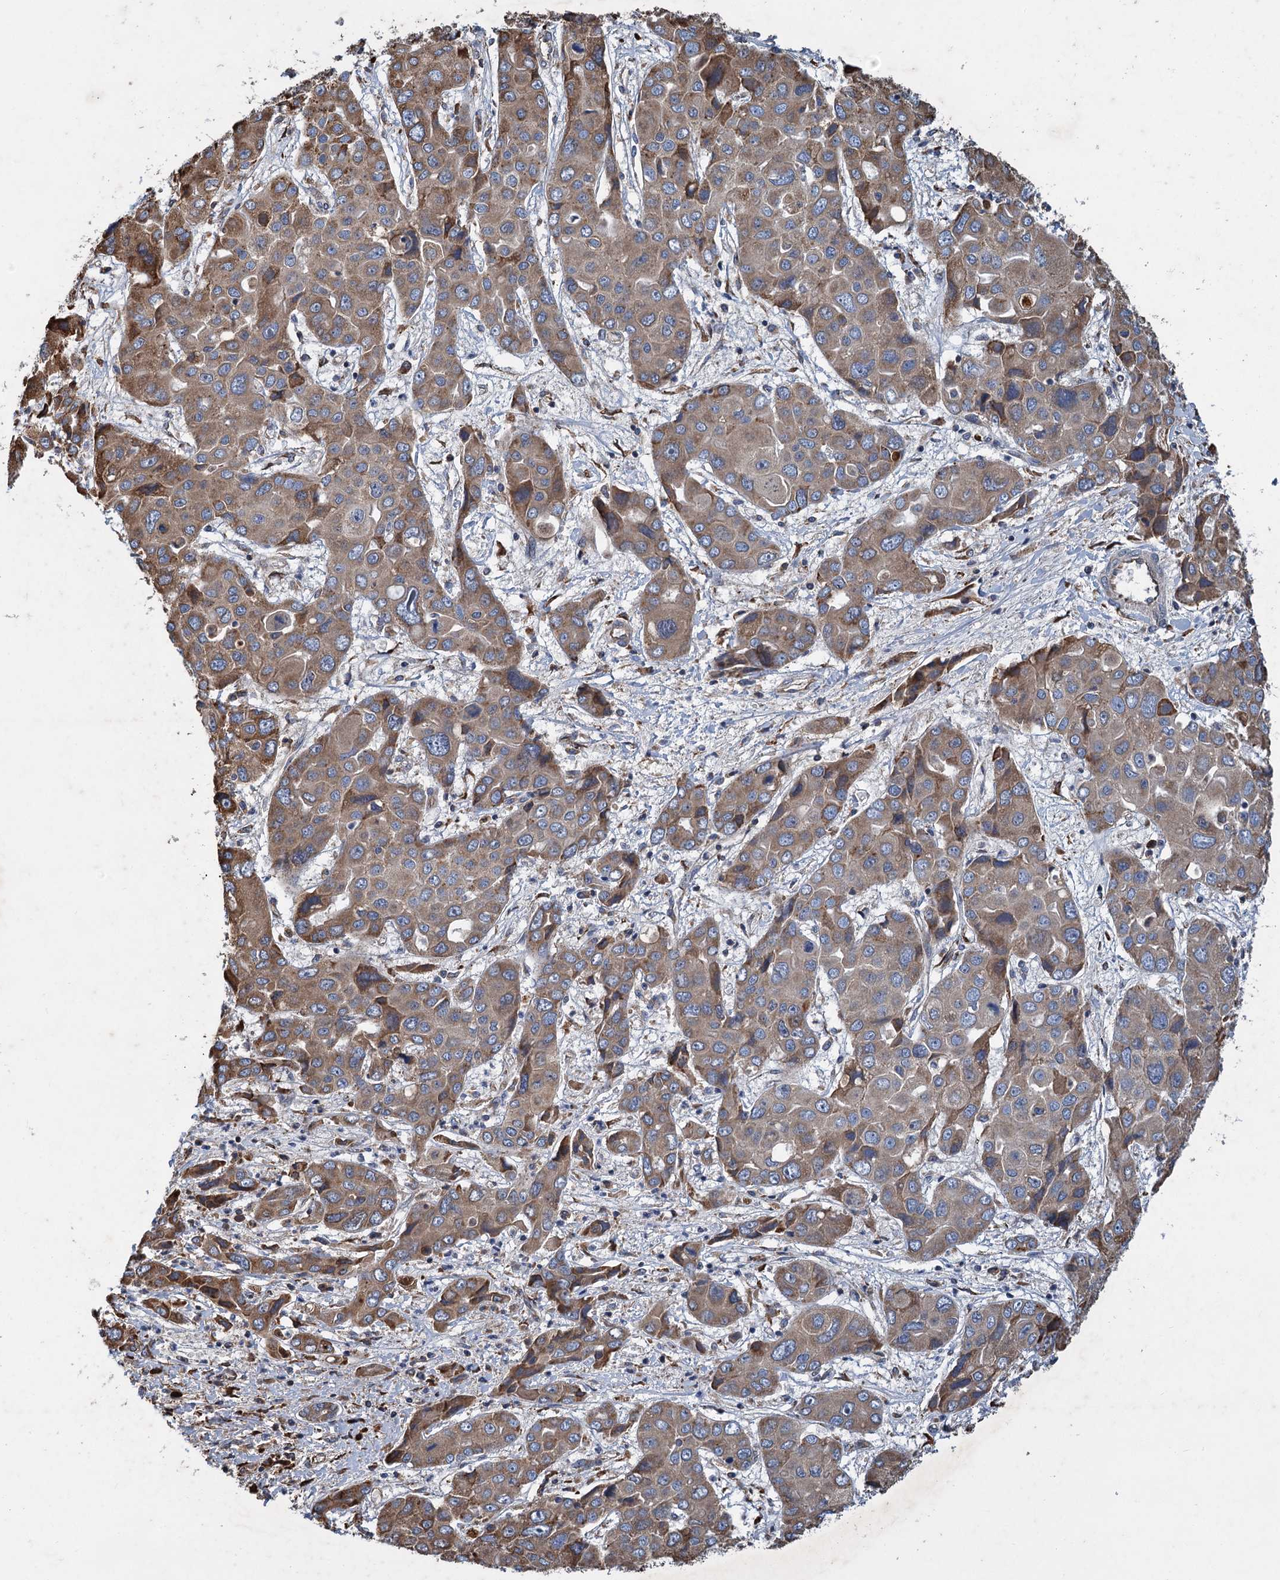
{"staining": {"intensity": "moderate", "quantity": ">75%", "location": "cytoplasmic/membranous"}, "tissue": "liver cancer", "cell_type": "Tumor cells", "image_type": "cancer", "snomed": [{"axis": "morphology", "description": "Cholangiocarcinoma"}, {"axis": "topography", "description": "Liver"}], "caption": "Moderate cytoplasmic/membranous protein positivity is seen in approximately >75% of tumor cells in cholangiocarcinoma (liver).", "gene": "LINS1", "patient": {"sex": "male", "age": 67}}